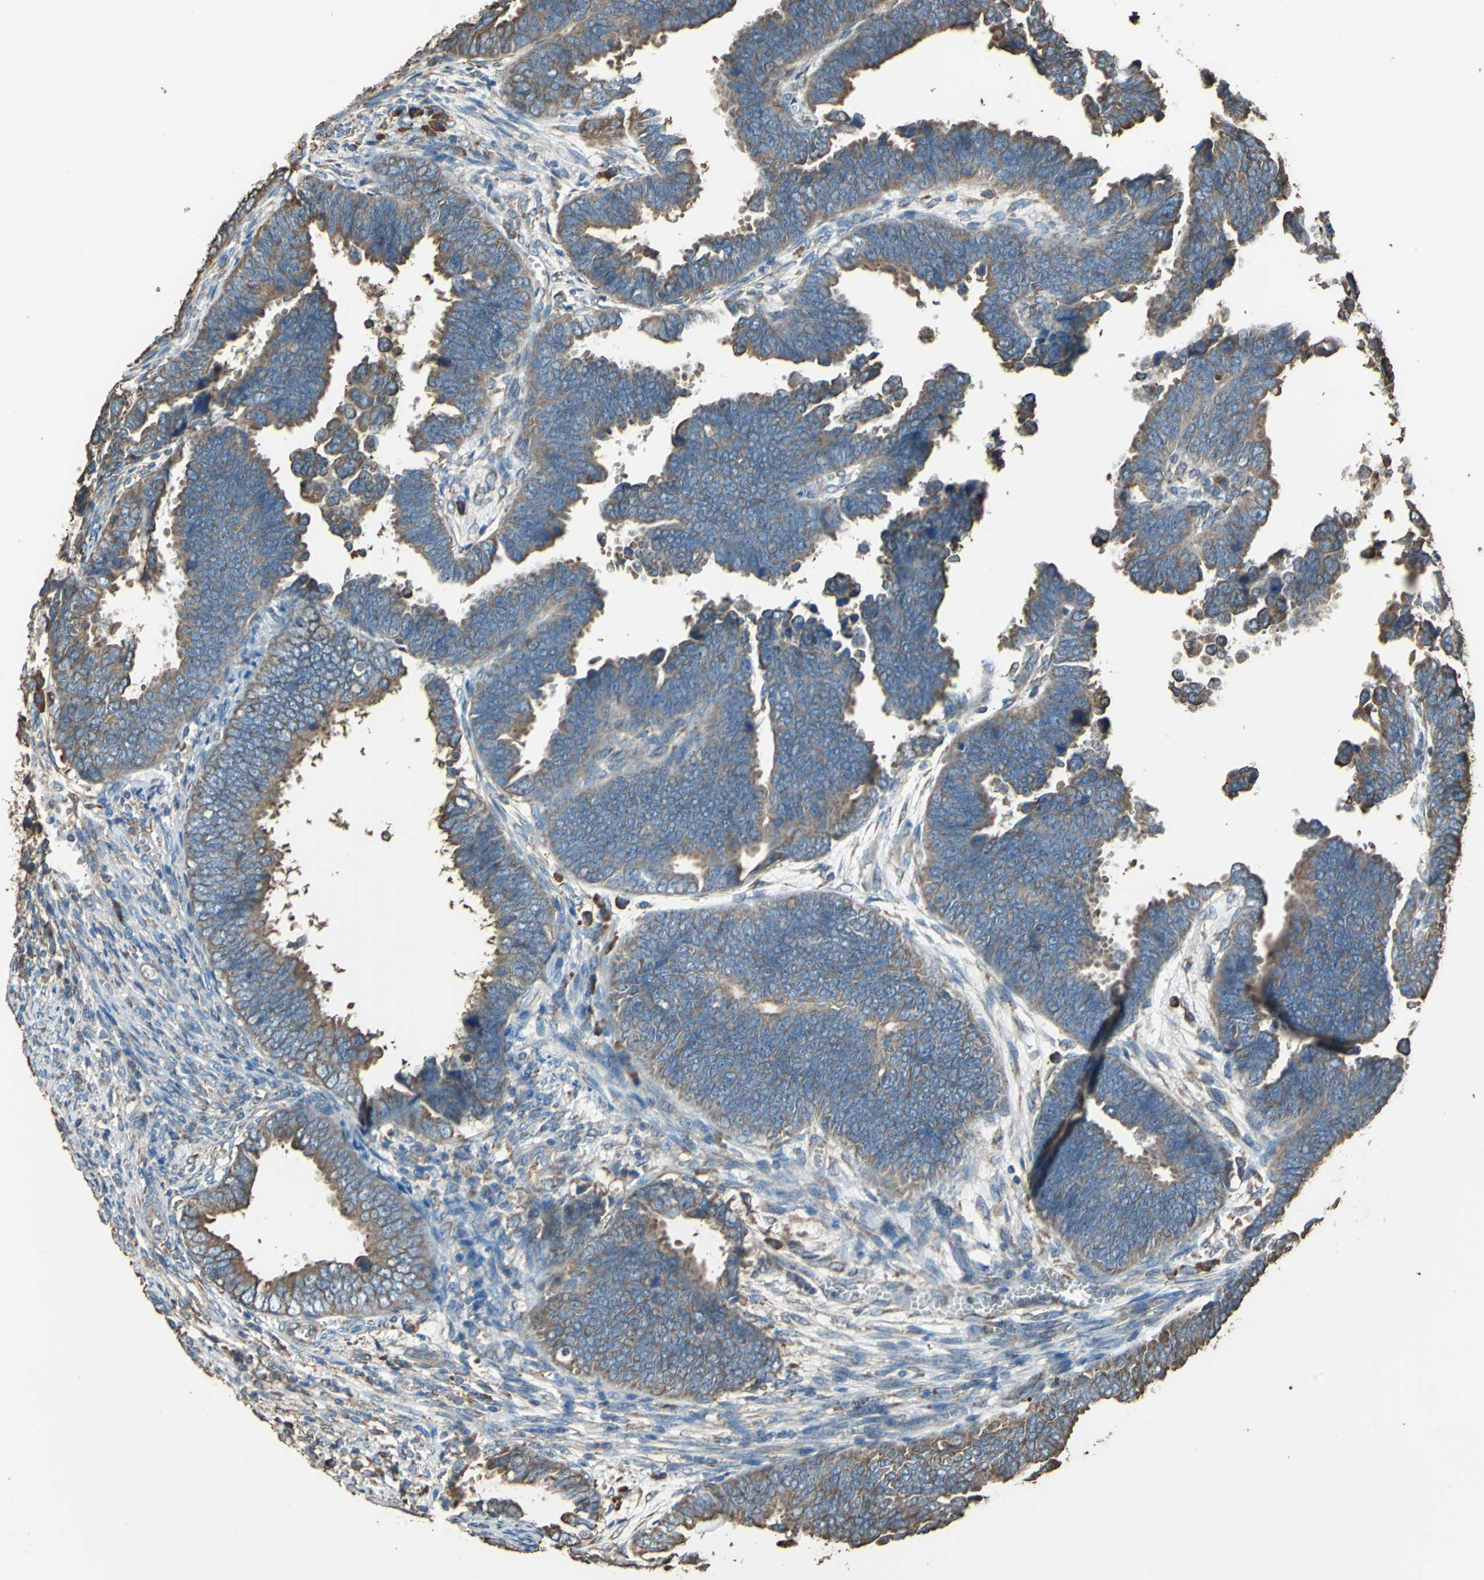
{"staining": {"intensity": "strong", "quantity": ">75%", "location": "cytoplasmic/membranous"}, "tissue": "endometrial cancer", "cell_type": "Tumor cells", "image_type": "cancer", "snomed": [{"axis": "morphology", "description": "Adenocarcinoma, NOS"}, {"axis": "topography", "description": "Endometrium"}], "caption": "Approximately >75% of tumor cells in human endometrial cancer show strong cytoplasmic/membranous protein staining as visualized by brown immunohistochemical staining.", "gene": "GPANK1", "patient": {"sex": "female", "age": 75}}